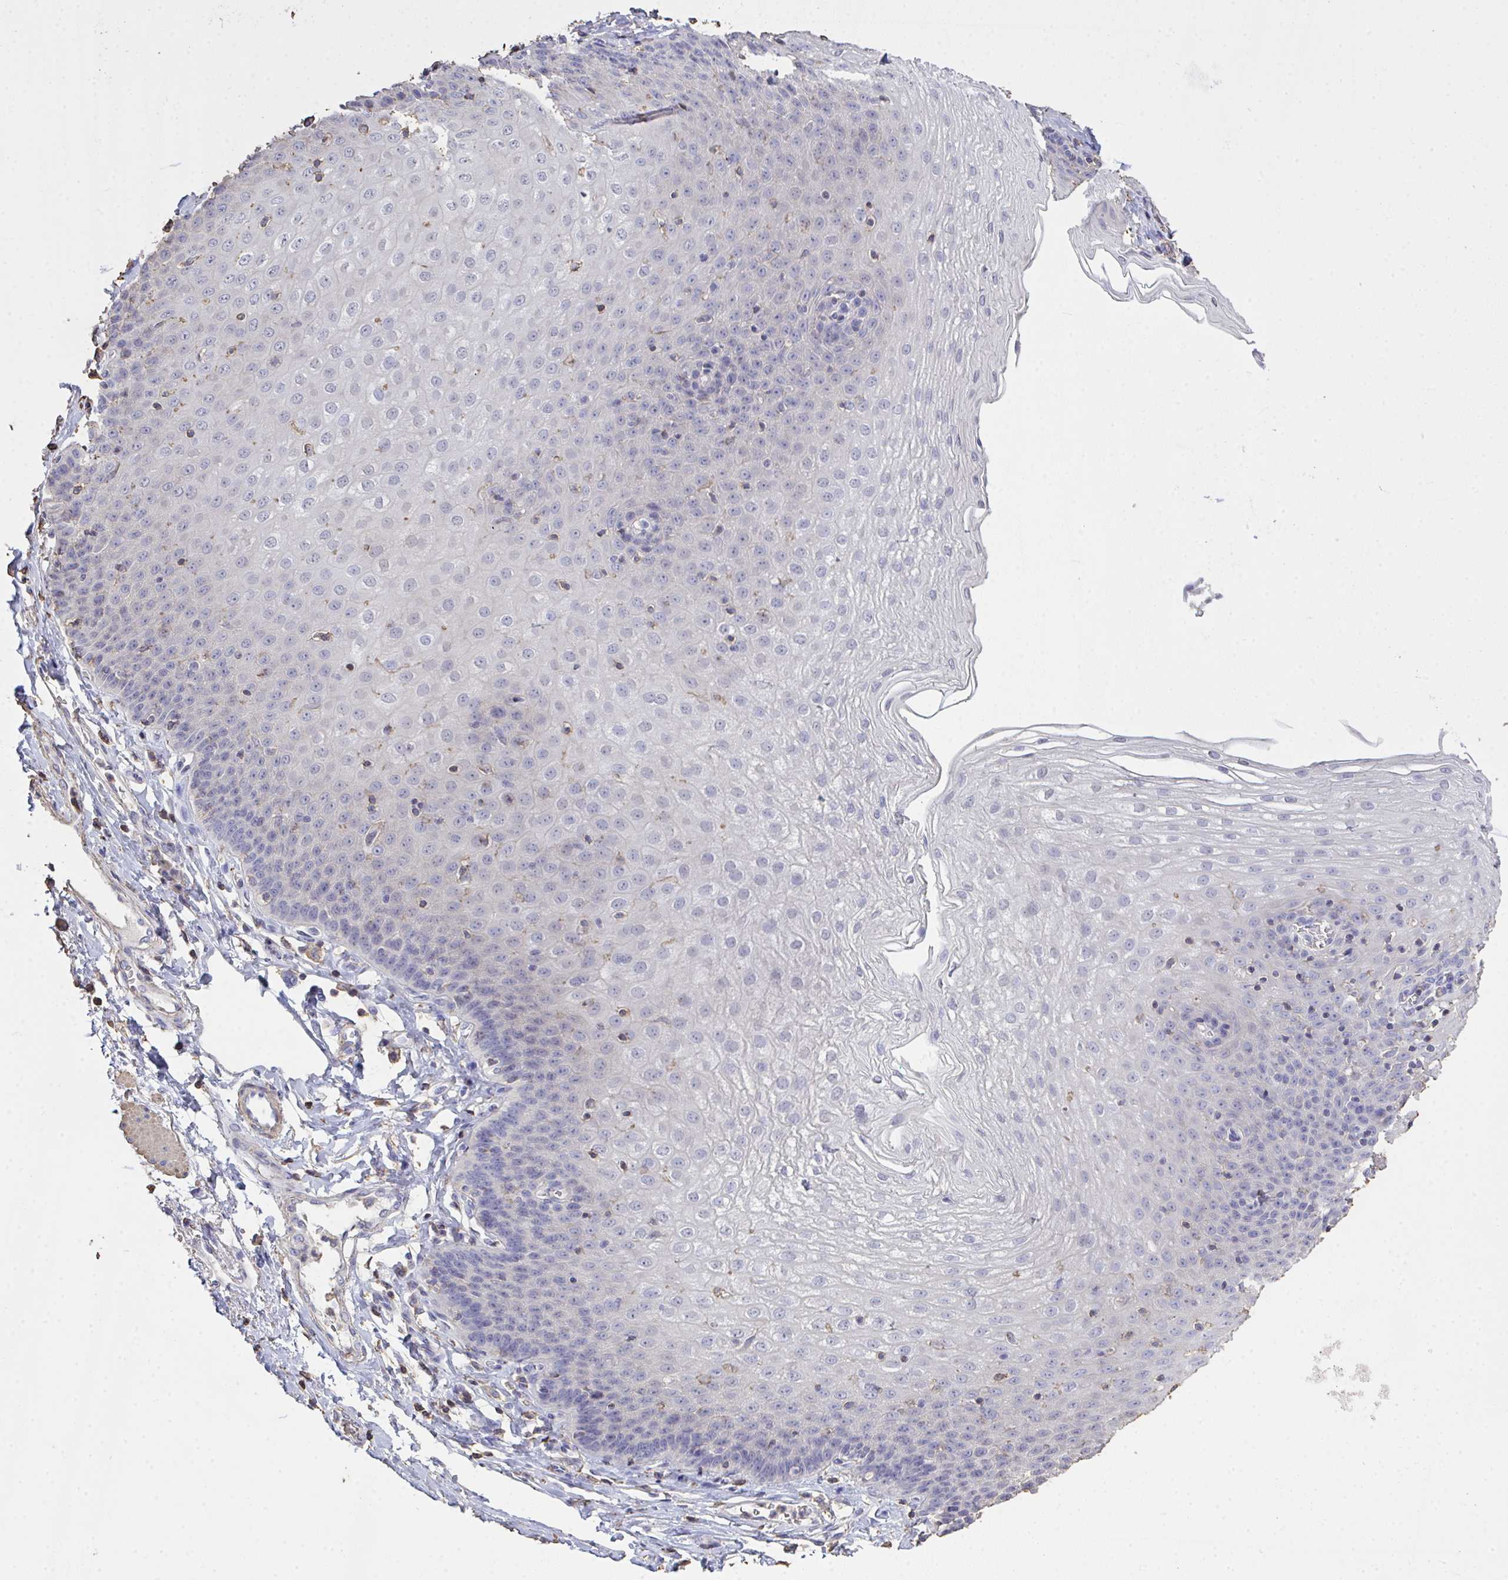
{"staining": {"intensity": "negative", "quantity": "none", "location": "none"}, "tissue": "esophagus", "cell_type": "Squamous epithelial cells", "image_type": "normal", "snomed": [{"axis": "morphology", "description": "Normal tissue, NOS"}, {"axis": "topography", "description": "Esophagus"}], "caption": "This is an immunohistochemistry photomicrograph of normal human esophagus. There is no expression in squamous epithelial cells.", "gene": "IL23R", "patient": {"sex": "female", "age": 81}}